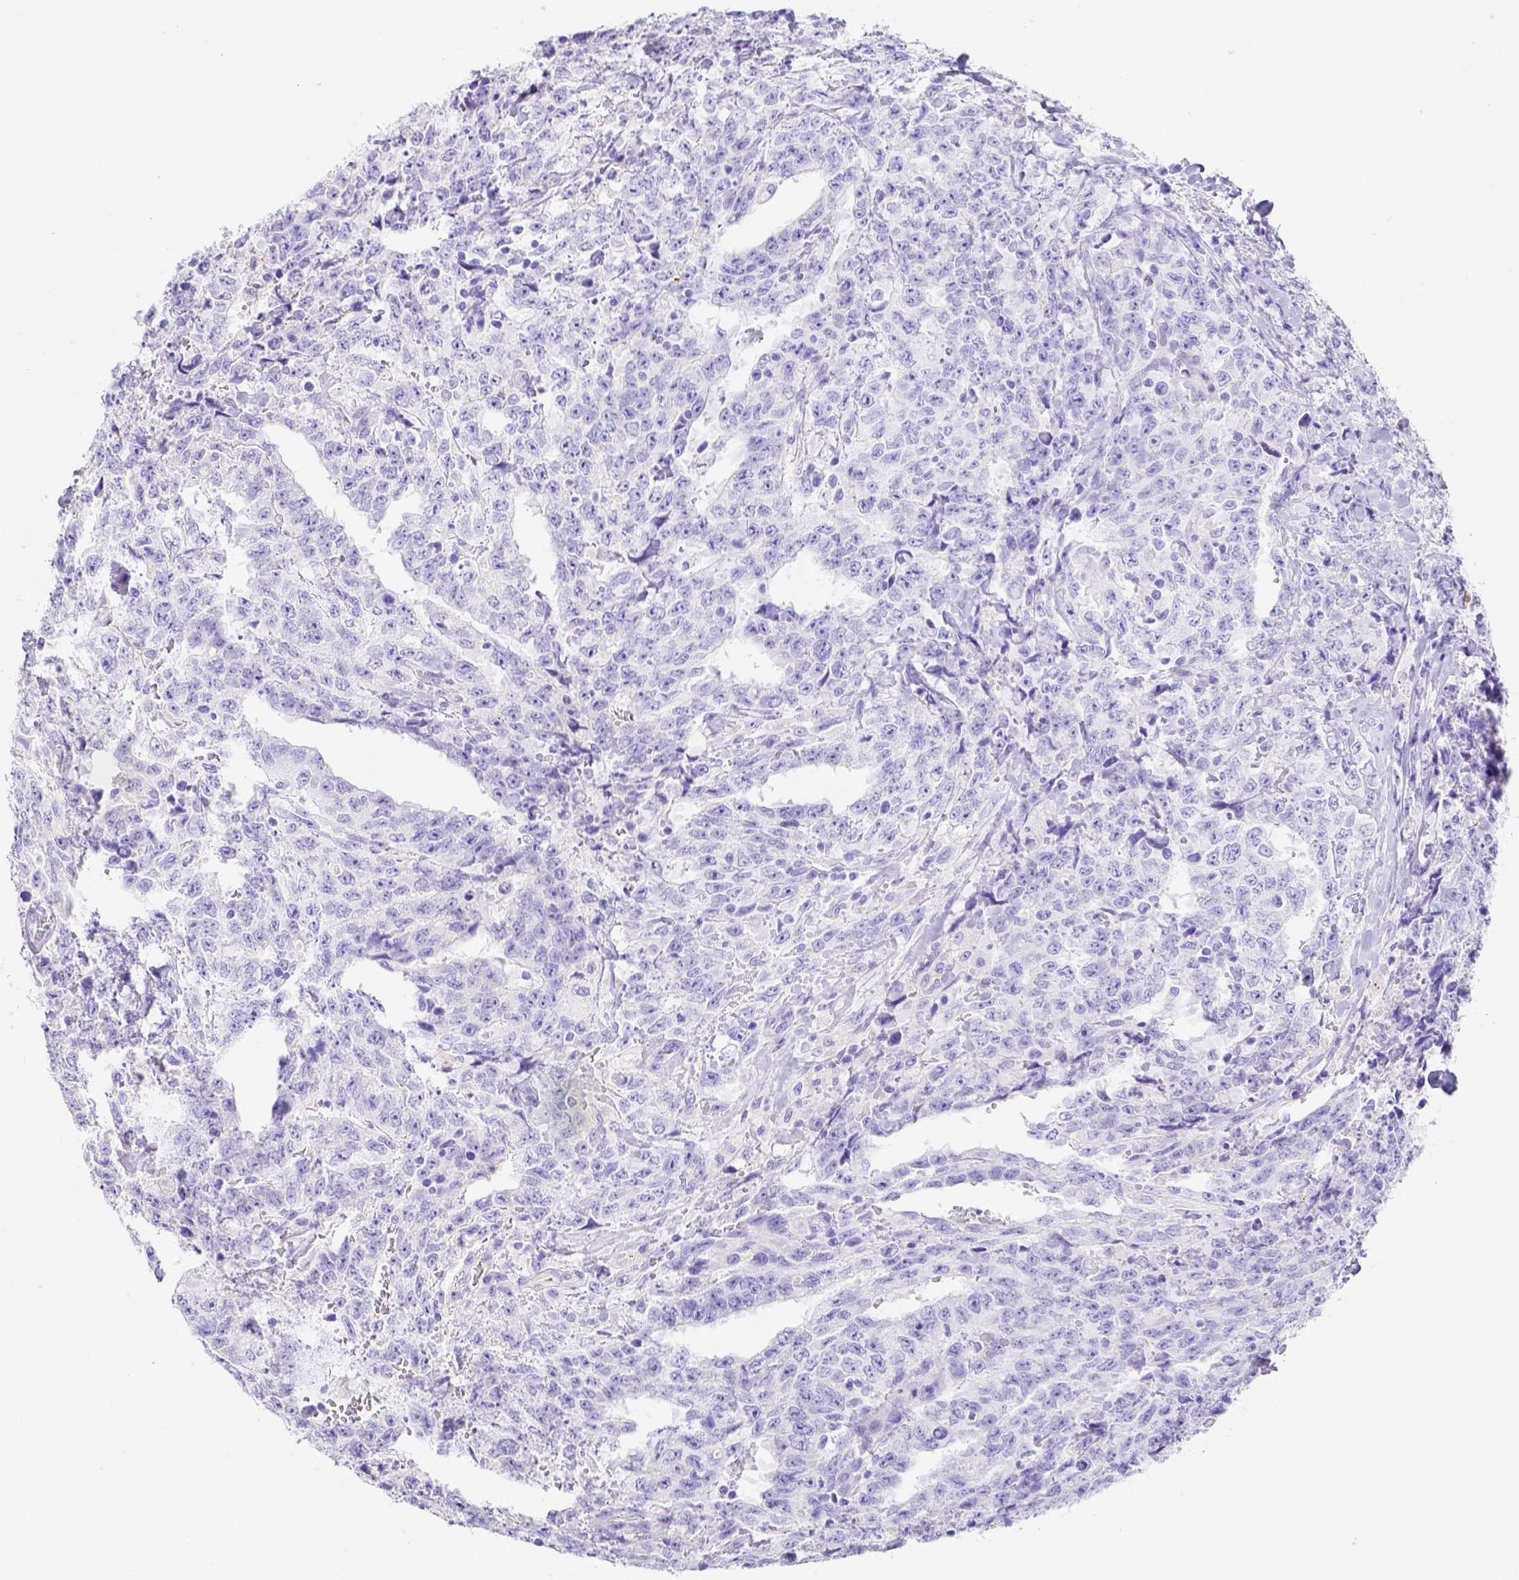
{"staining": {"intensity": "negative", "quantity": "none", "location": "none"}, "tissue": "testis cancer", "cell_type": "Tumor cells", "image_type": "cancer", "snomed": [{"axis": "morphology", "description": "Carcinoma, Embryonal, NOS"}, {"axis": "topography", "description": "Testis"}], "caption": "This is an immunohistochemistry photomicrograph of human testis cancer. There is no staining in tumor cells.", "gene": "ARHGAP36", "patient": {"sex": "male", "age": 24}}